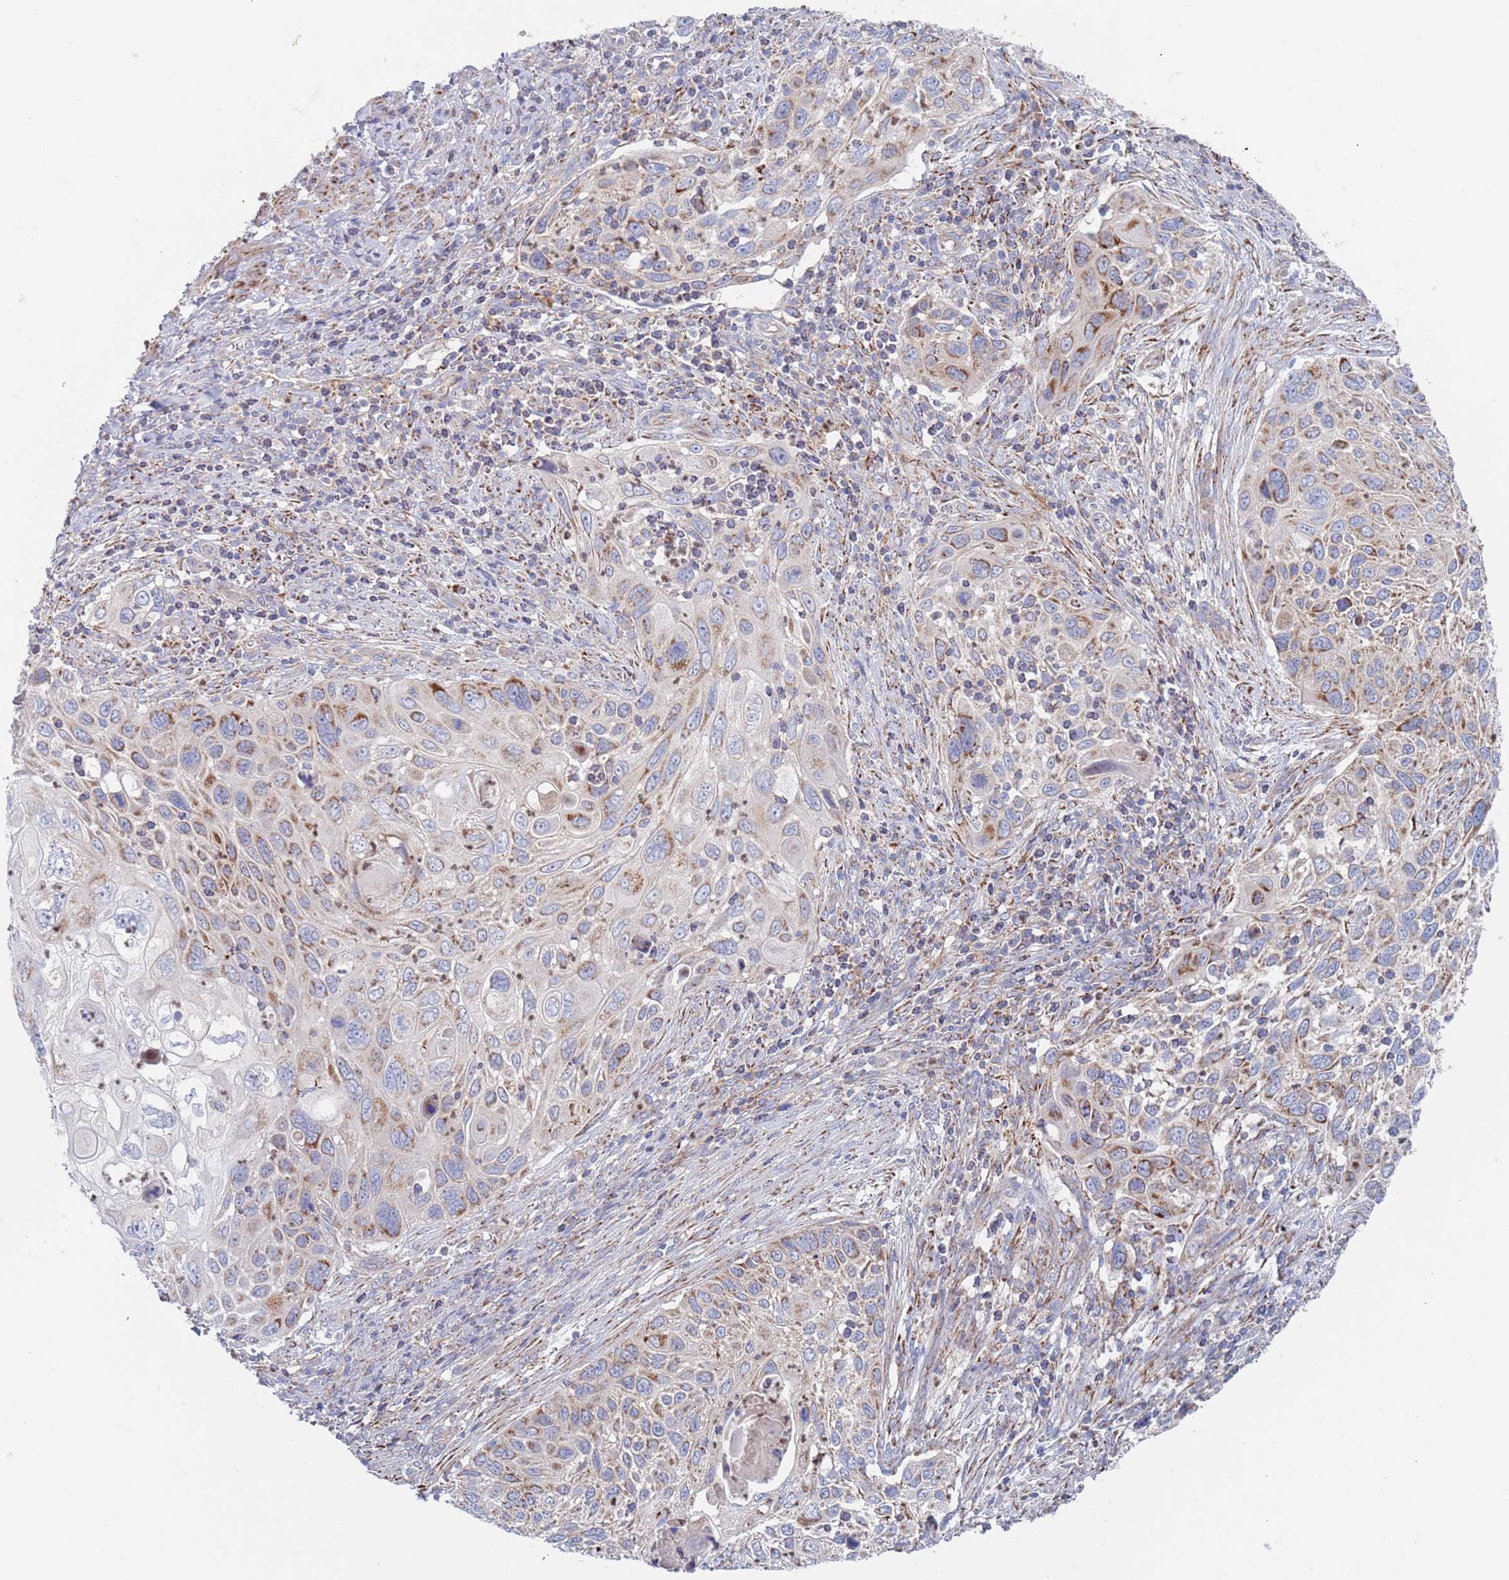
{"staining": {"intensity": "moderate", "quantity": "<25%", "location": "cytoplasmic/membranous"}, "tissue": "cervical cancer", "cell_type": "Tumor cells", "image_type": "cancer", "snomed": [{"axis": "morphology", "description": "Squamous cell carcinoma, NOS"}, {"axis": "topography", "description": "Cervix"}], "caption": "Immunohistochemistry micrograph of neoplastic tissue: cervical cancer stained using immunohistochemistry (IHC) reveals low levels of moderate protein expression localized specifically in the cytoplasmic/membranous of tumor cells, appearing as a cytoplasmic/membranous brown color.", "gene": "CHCHD6", "patient": {"sex": "female", "age": 70}}